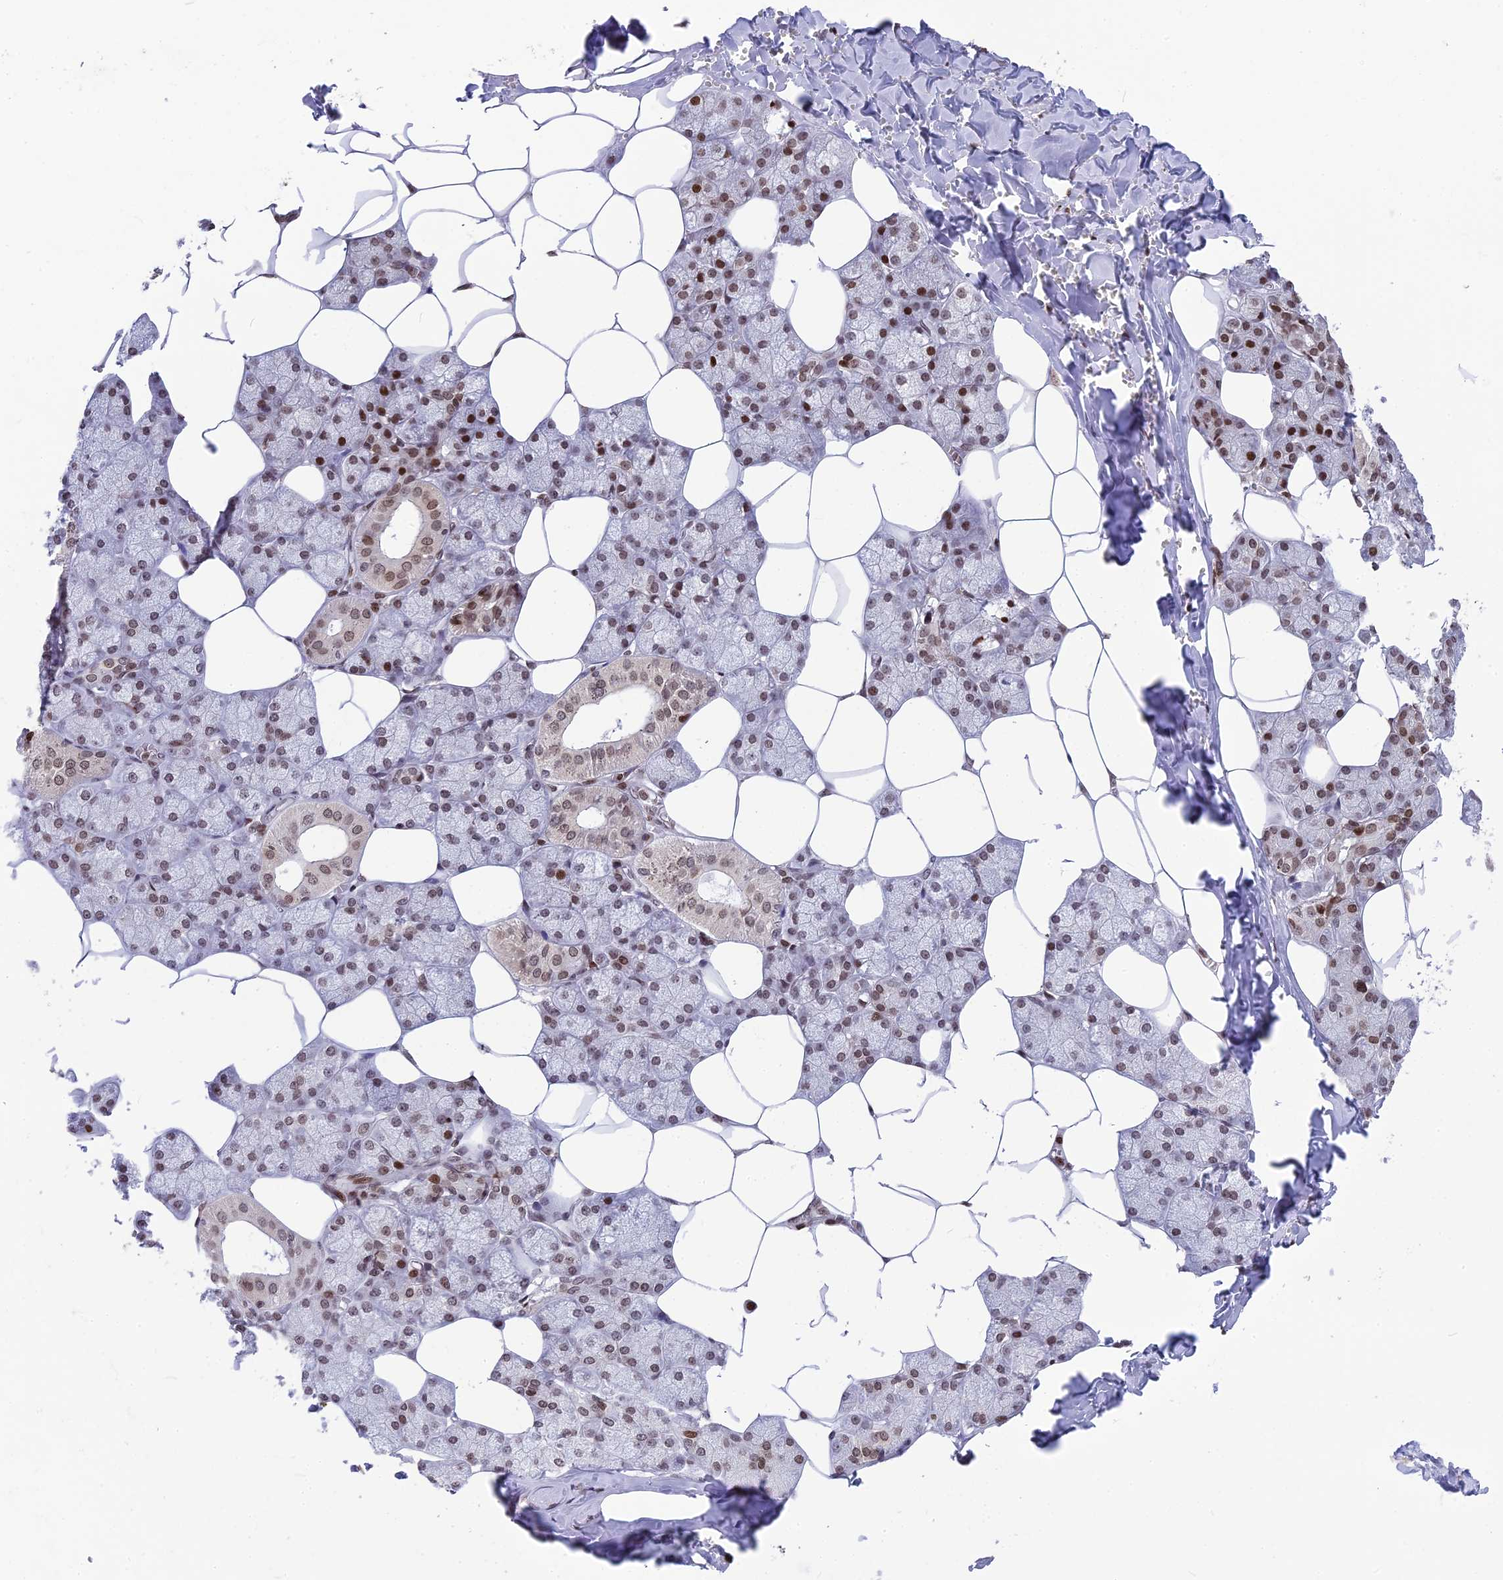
{"staining": {"intensity": "strong", "quantity": ">75%", "location": "nuclear"}, "tissue": "salivary gland", "cell_type": "Glandular cells", "image_type": "normal", "snomed": [{"axis": "morphology", "description": "Normal tissue, NOS"}, {"axis": "topography", "description": "Salivary gland"}], "caption": "IHC image of benign salivary gland: human salivary gland stained using IHC exhibits high levels of strong protein expression localized specifically in the nuclear of glandular cells, appearing as a nuclear brown color.", "gene": "TET2", "patient": {"sex": "male", "age": 62}}